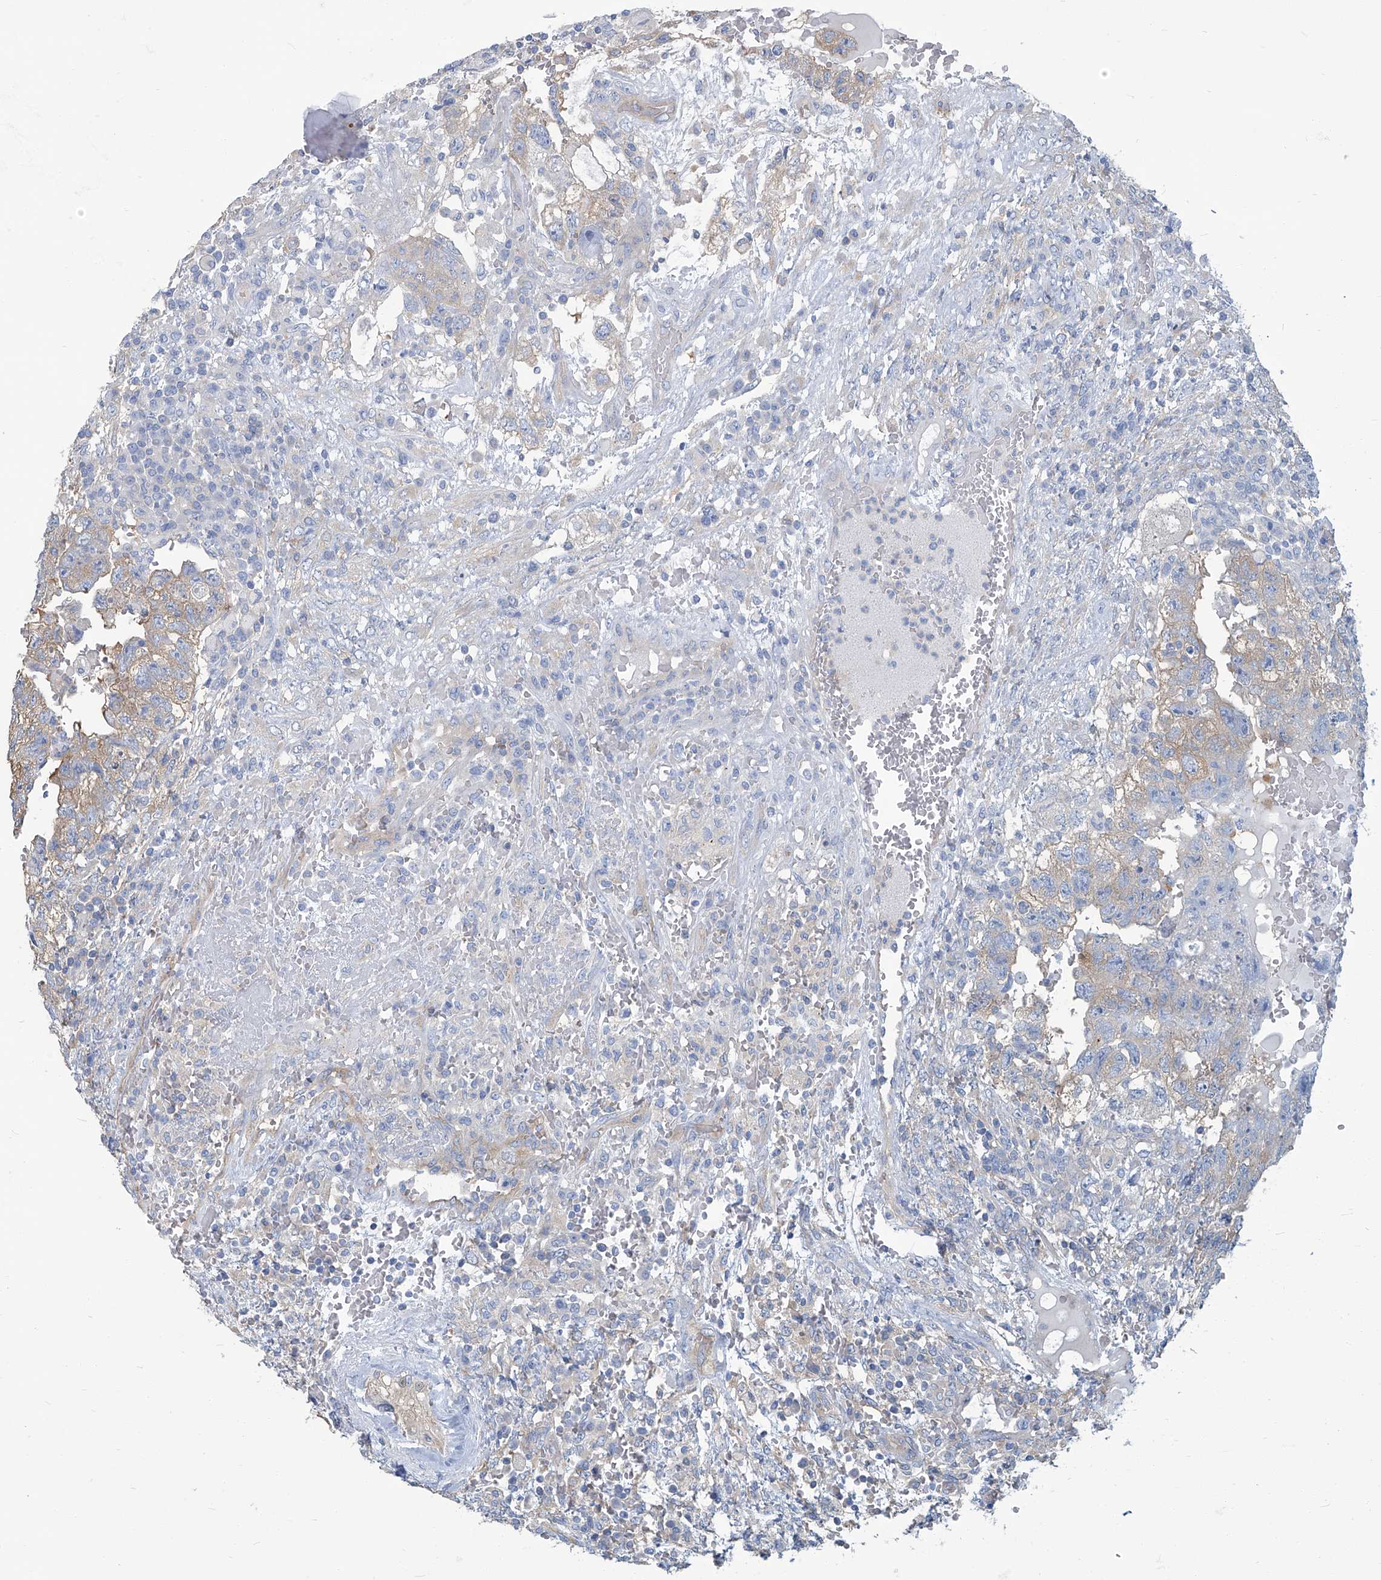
{"staining": {"intensity": "weak", "quantity": ">75%", "location": "cytoplasmic/membranous"}, "tissue": "testis cancer", "cell_type": "Tumor cells", "image_type": "cancer", "snomed": [{"axis": "morphology", "description": "Carcinoma, Embryonal, NOS"}, {"axis": "topography", "description": "Testis"}], "caption": "Tumor cells display weak cytoplasmic/membranous positivity in about >75% of cells in testis embryonal carcinoma.", "gene": "PFKL", "patient": {"sex": "male", "age": 36}}